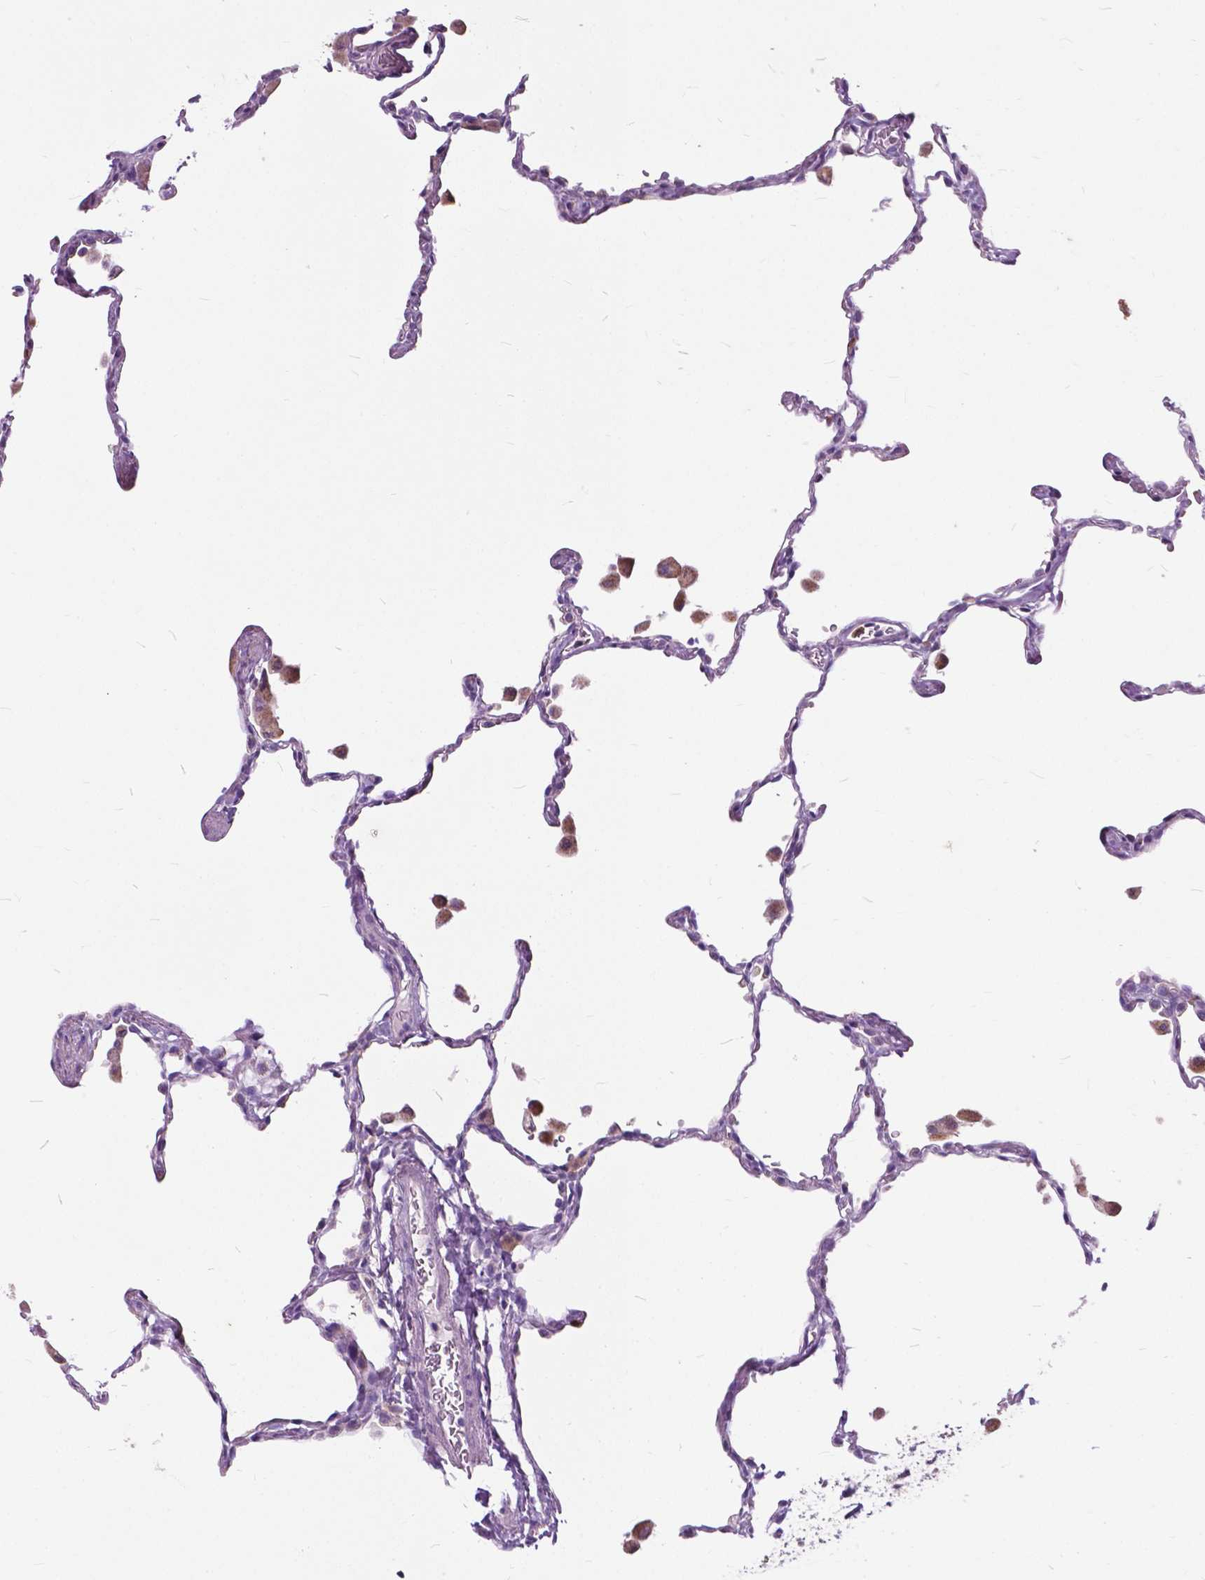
{"staining": {"intensity": "weak", "quantity": "25%-75%", "location": "cytoplasmic/membranous"}, "tissue": "lung", "cell_type": "Alveolar cells", "image_type": "normal", "snomed": [{"axis": "morphology", "description": "Normal tissue, NOS"}, {"axis": "topography", "description": "Lung"}], "caption": "Immunohistochemistry micrograph of benign lung: lung stained using immunohistochemistry (IHC) exhibits low levels of weak protein expression localized specifically in the cytoplasmic/membranous of alveolar cells, appearing as a cytoplasmic/membranous brown color.", "gene": "PRR35", "patient": {"sex": "female", "age": 47}}